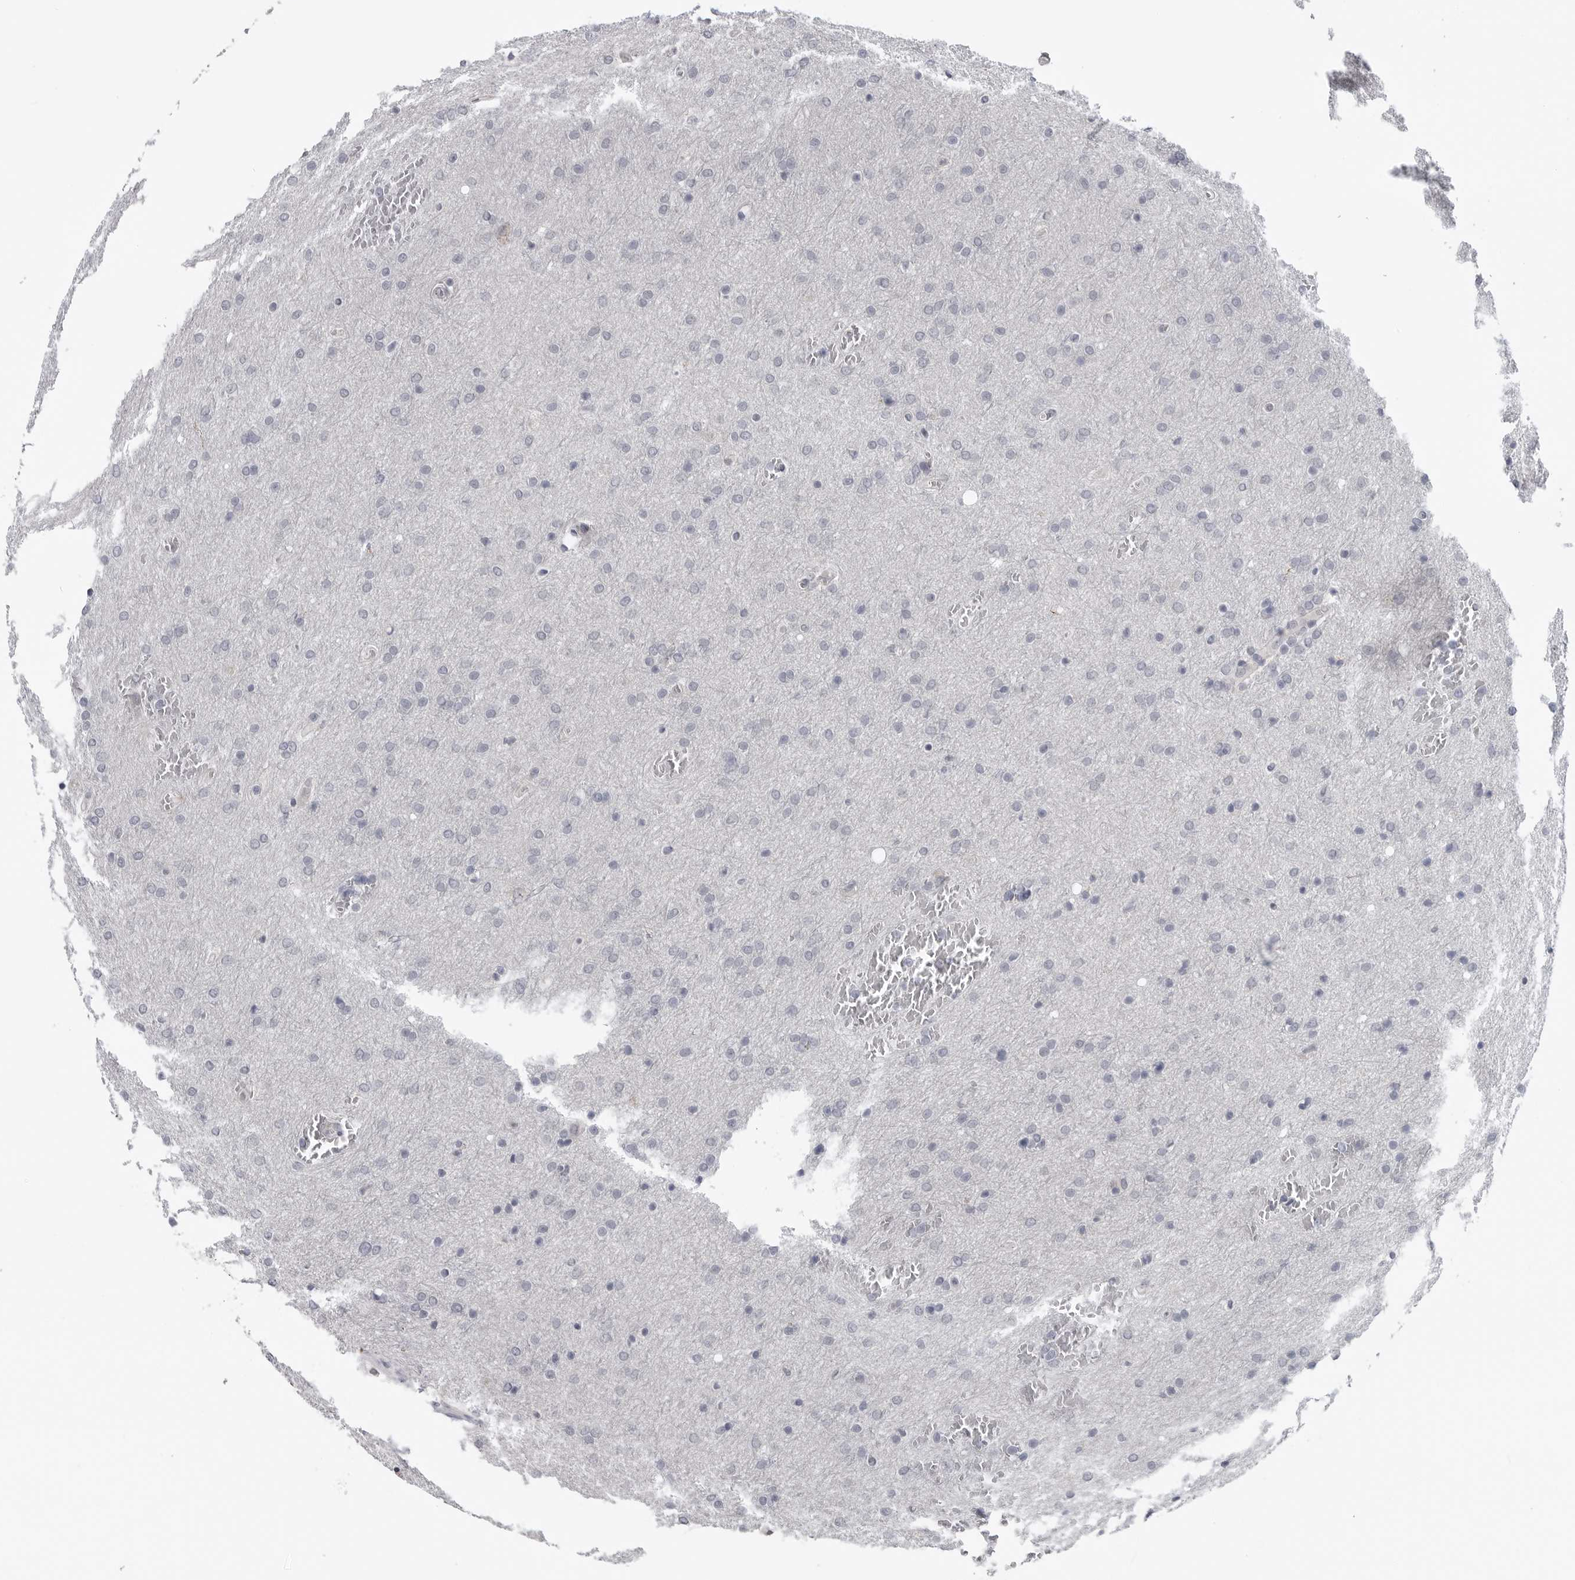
{"staining": {"intensity": "negative", "quantity": "none", "location": "none"}, "tissue": "glioma", "cell_type": "Tumor cells", "image_type": "cancer", "snomed": [{"axis": "morphology", "description": "Glioma, malignant, Low grade"}, {"axis": "topography", "description": "Brain"}], "caption": "Tumor cells are negative for protein expression in human malignant glioma (low-grade). Nuclei are stained in blue.", "gene": "LRRC45", "patient": {"sex": "female", "age": 37}}